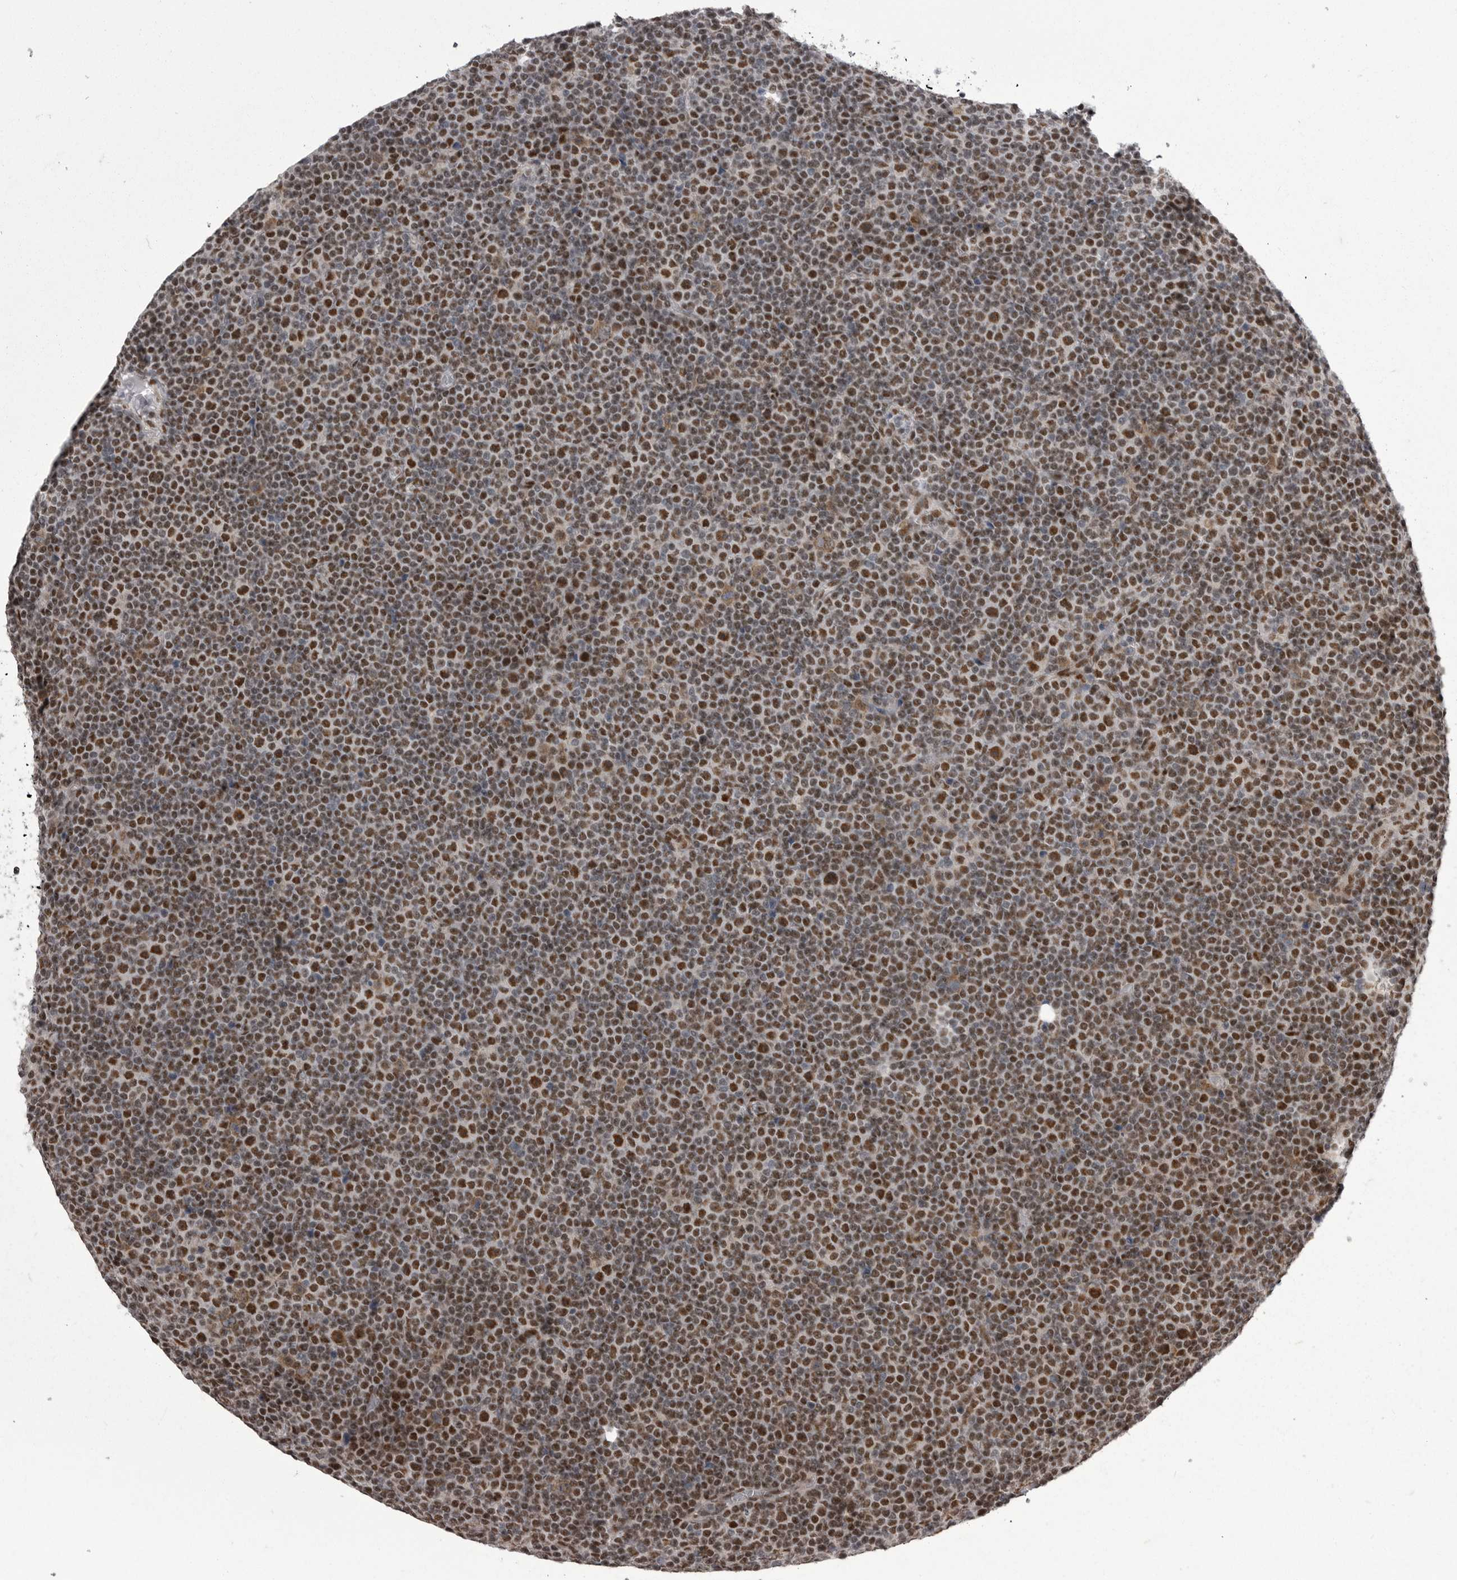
{"staining": {"intensity": "strong", "quantity": ">75%", "location": "nuclear"}, "tissue": "lymphoma", "cell_type": "Tumor cells", "image_type": "cancer", "snomed": [{"axis": "morphology", "description": "Malignant lymphoma, non-Hodgkin's type, Low grade"}, {"axis": "topography", "description": "Lymph node"}], "caption": "This image displays immunohistochemistry (IHC) staining of lymphoma, with high strong nuclear expression in about >75% of tumor cells.", "gene": "MEPCE", "patient": {"sex": "female", "age": 67}}